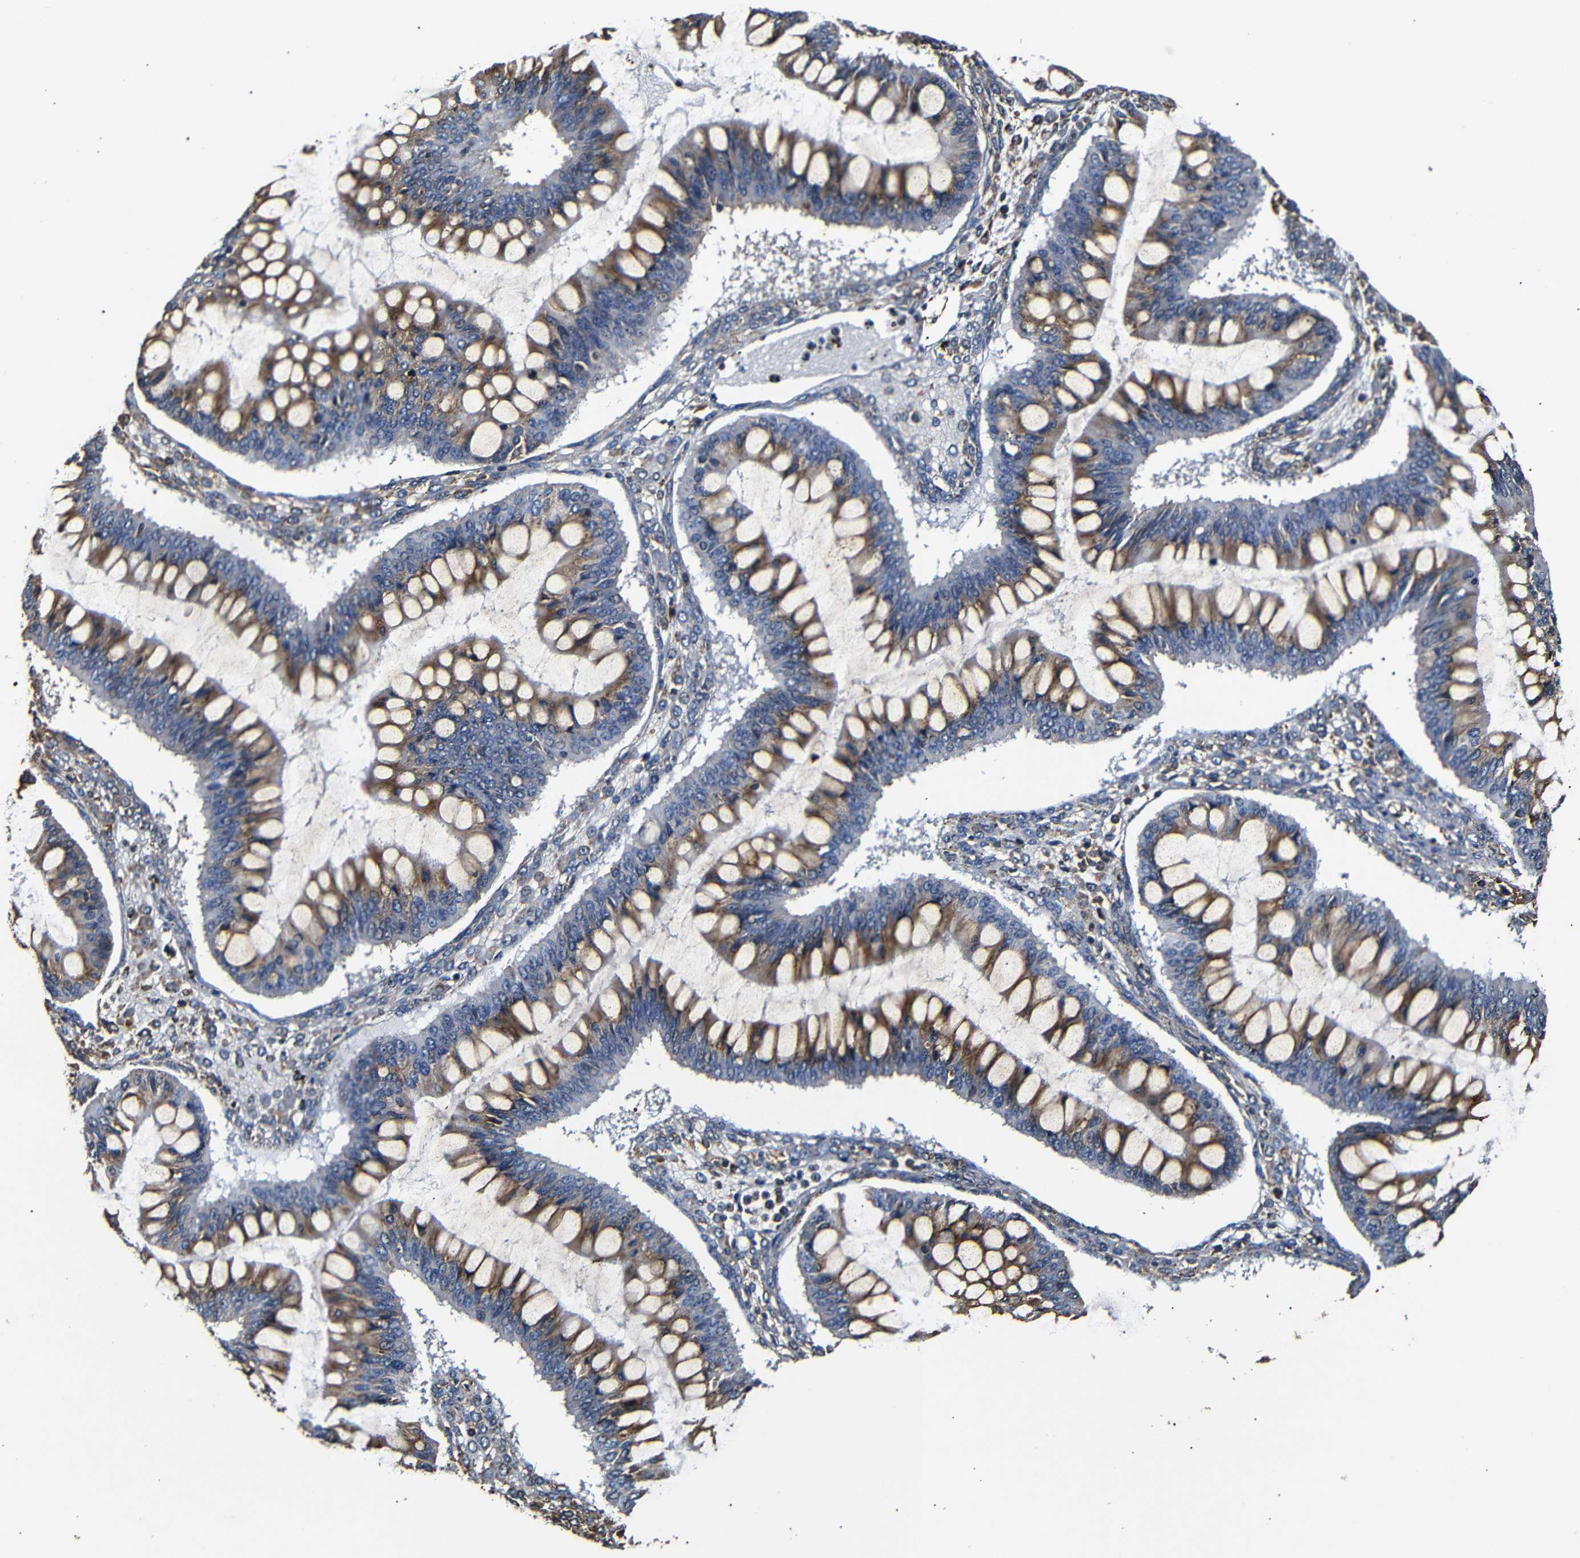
{"staining": {"intensity": "moderate", "quantity": ">75%", "location": "cytoplasmic/membranous"}, "tissue": "ovarian cancer", "cell_type": "Tumor cells", "image_type": "cancer", "snomed": [{"axis": "morphology", "description": "Cystadenocarcinoma, mucinous, NOS"}, {"axis": "topography", "description": "Ovary"}], "caption": "Immunohistochemistry of ovarian mucinous cystadenocarcinoma reveals medium levels of moderate cytoplasmic/membranous positivity in approximately >75% of tumor cells.", "gene": "HHIP", "patient": {"sex": "female", "age": 73}}